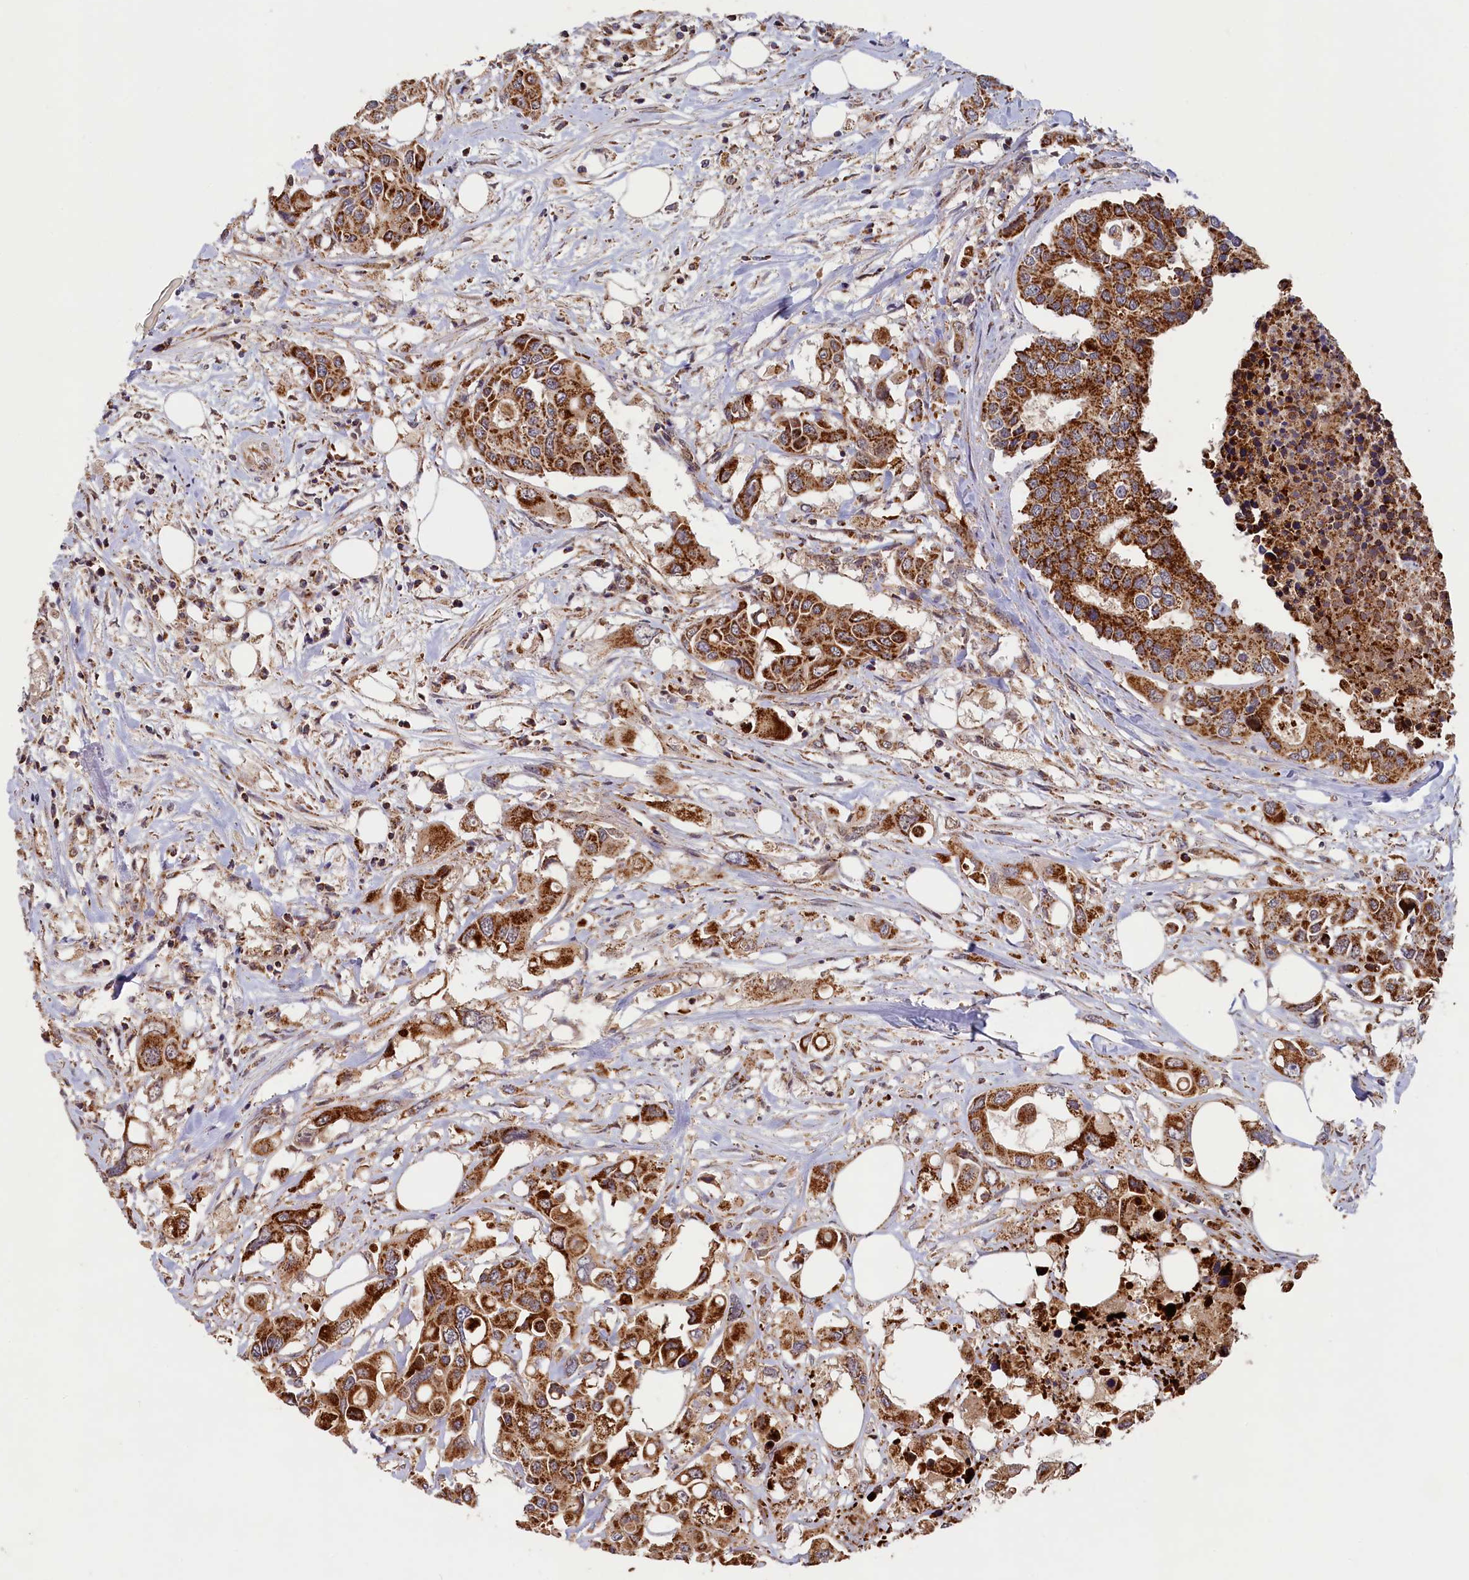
{"staining": {"intensity": "strong", "quantity": ">75%", "location": "cytoplasmic/membranous"}, "tissue": "colorectal cancer", "cell_type": "Tumor cells", "image_type": "cancer", "snomed": [{"axis": "morphology", "description": "Adenocarcinoma, NOS"}, {"axis": "topography", "description": "Colon"}], "caption": "This is a photomicrograph of immunohistochemistry (IHC) staining of adenocarcinoma (colorectal), which shows strong expression in the cytoplasmic/membranous of tumor cells.", "gene": "DUS3L", "patient": {"sex": "male", "age": 77}}